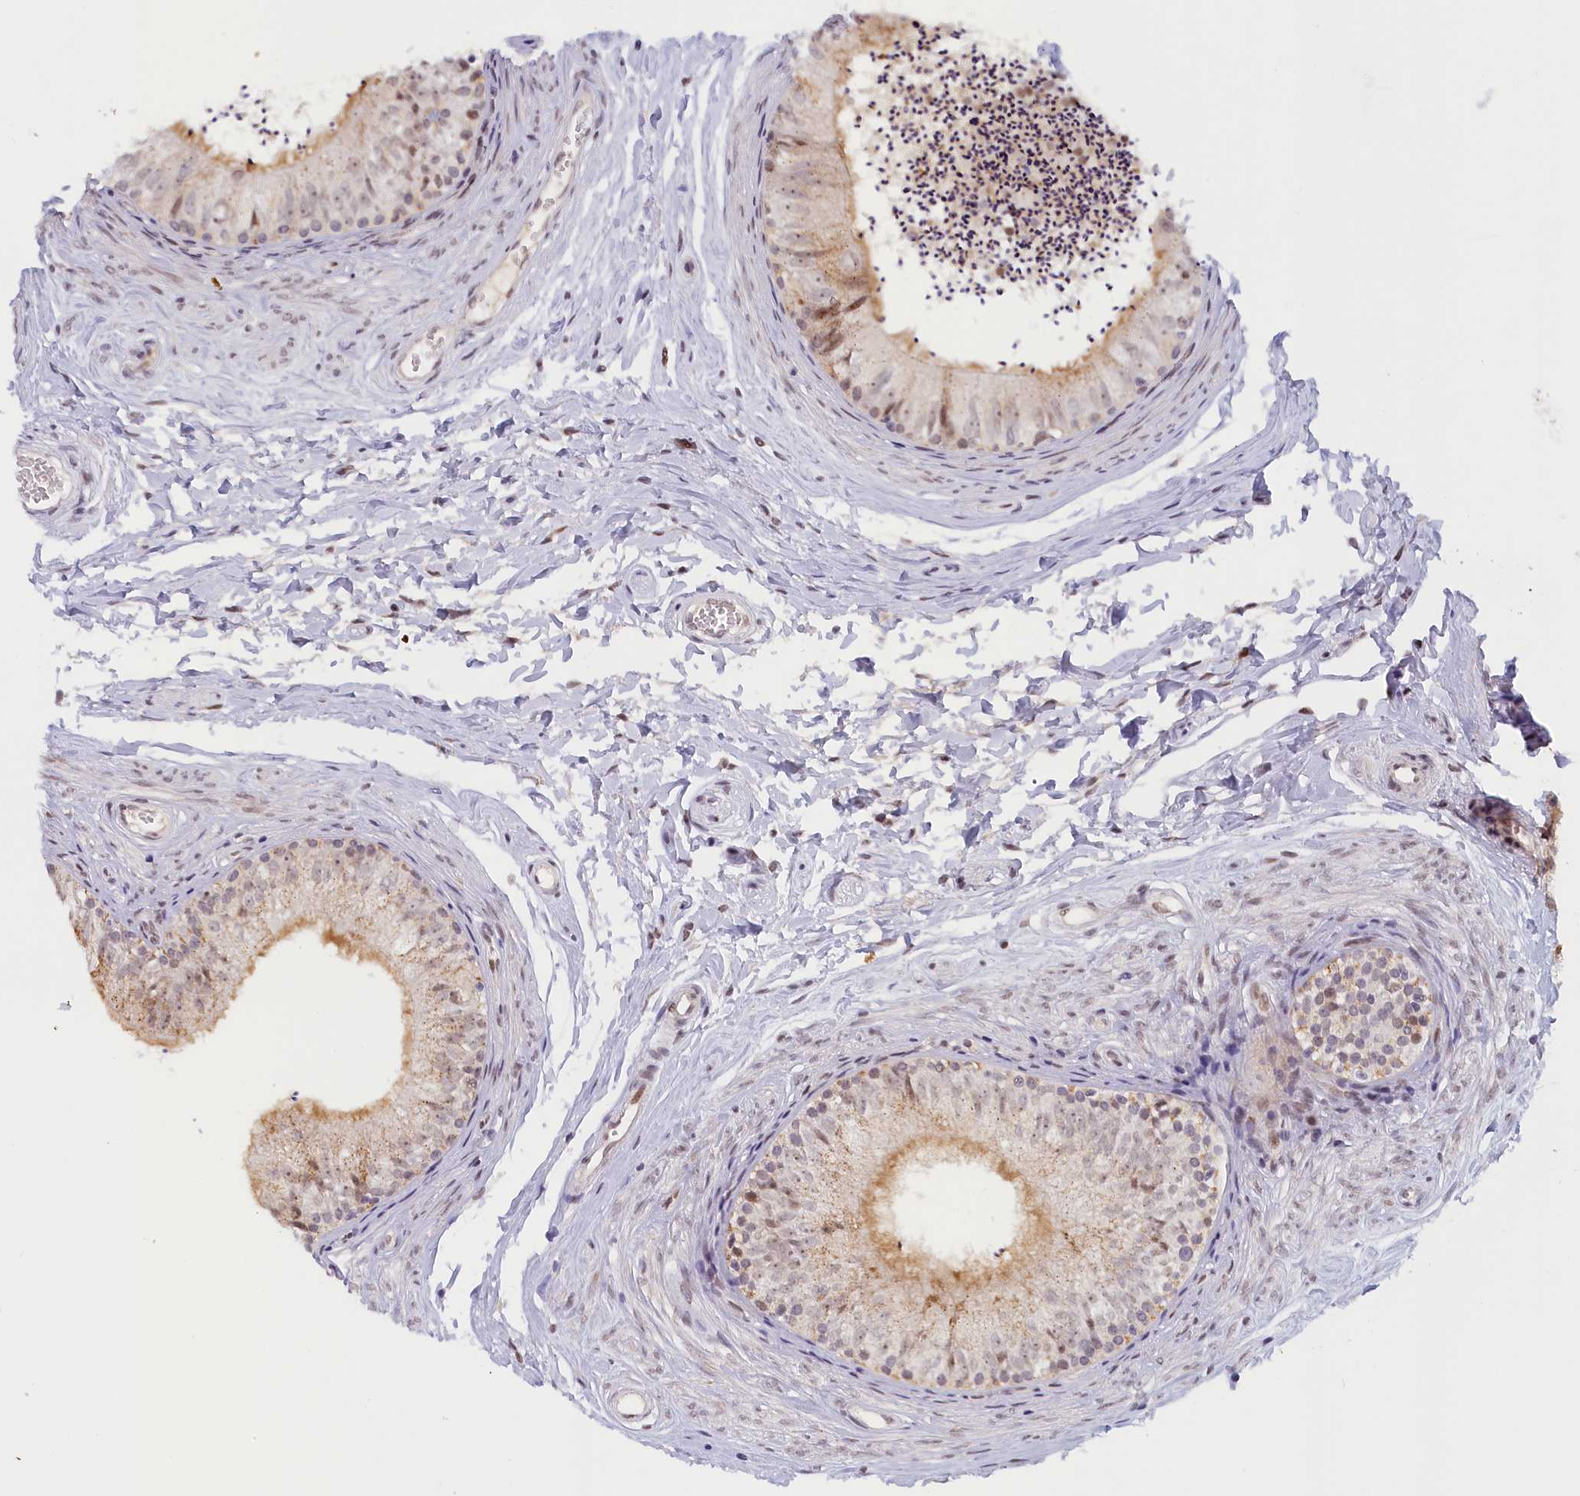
{"staining": {"intensity": "moderate", "quantity": "25%-75%", "location": "cytoplasmic/membranous,nuclear"}, "tissue": "epididymis", "cell_type": "Glandular cells", "image_type": "normal", "snomed": [{"axis": "morphology", "description": "Normal tissue, NOS"}, {"axis": "topography", "description": "Epididymis"}], "caption": "Moderate cytoplasmic/membranous,nuclear positivity is identified in approximately 25%-75% of glandular cells in normal epididymis. (IHC, brightfield microscopy, high magnification).", "gene": "SEC31B", "patient": {"sex": "male", "age": 56}}